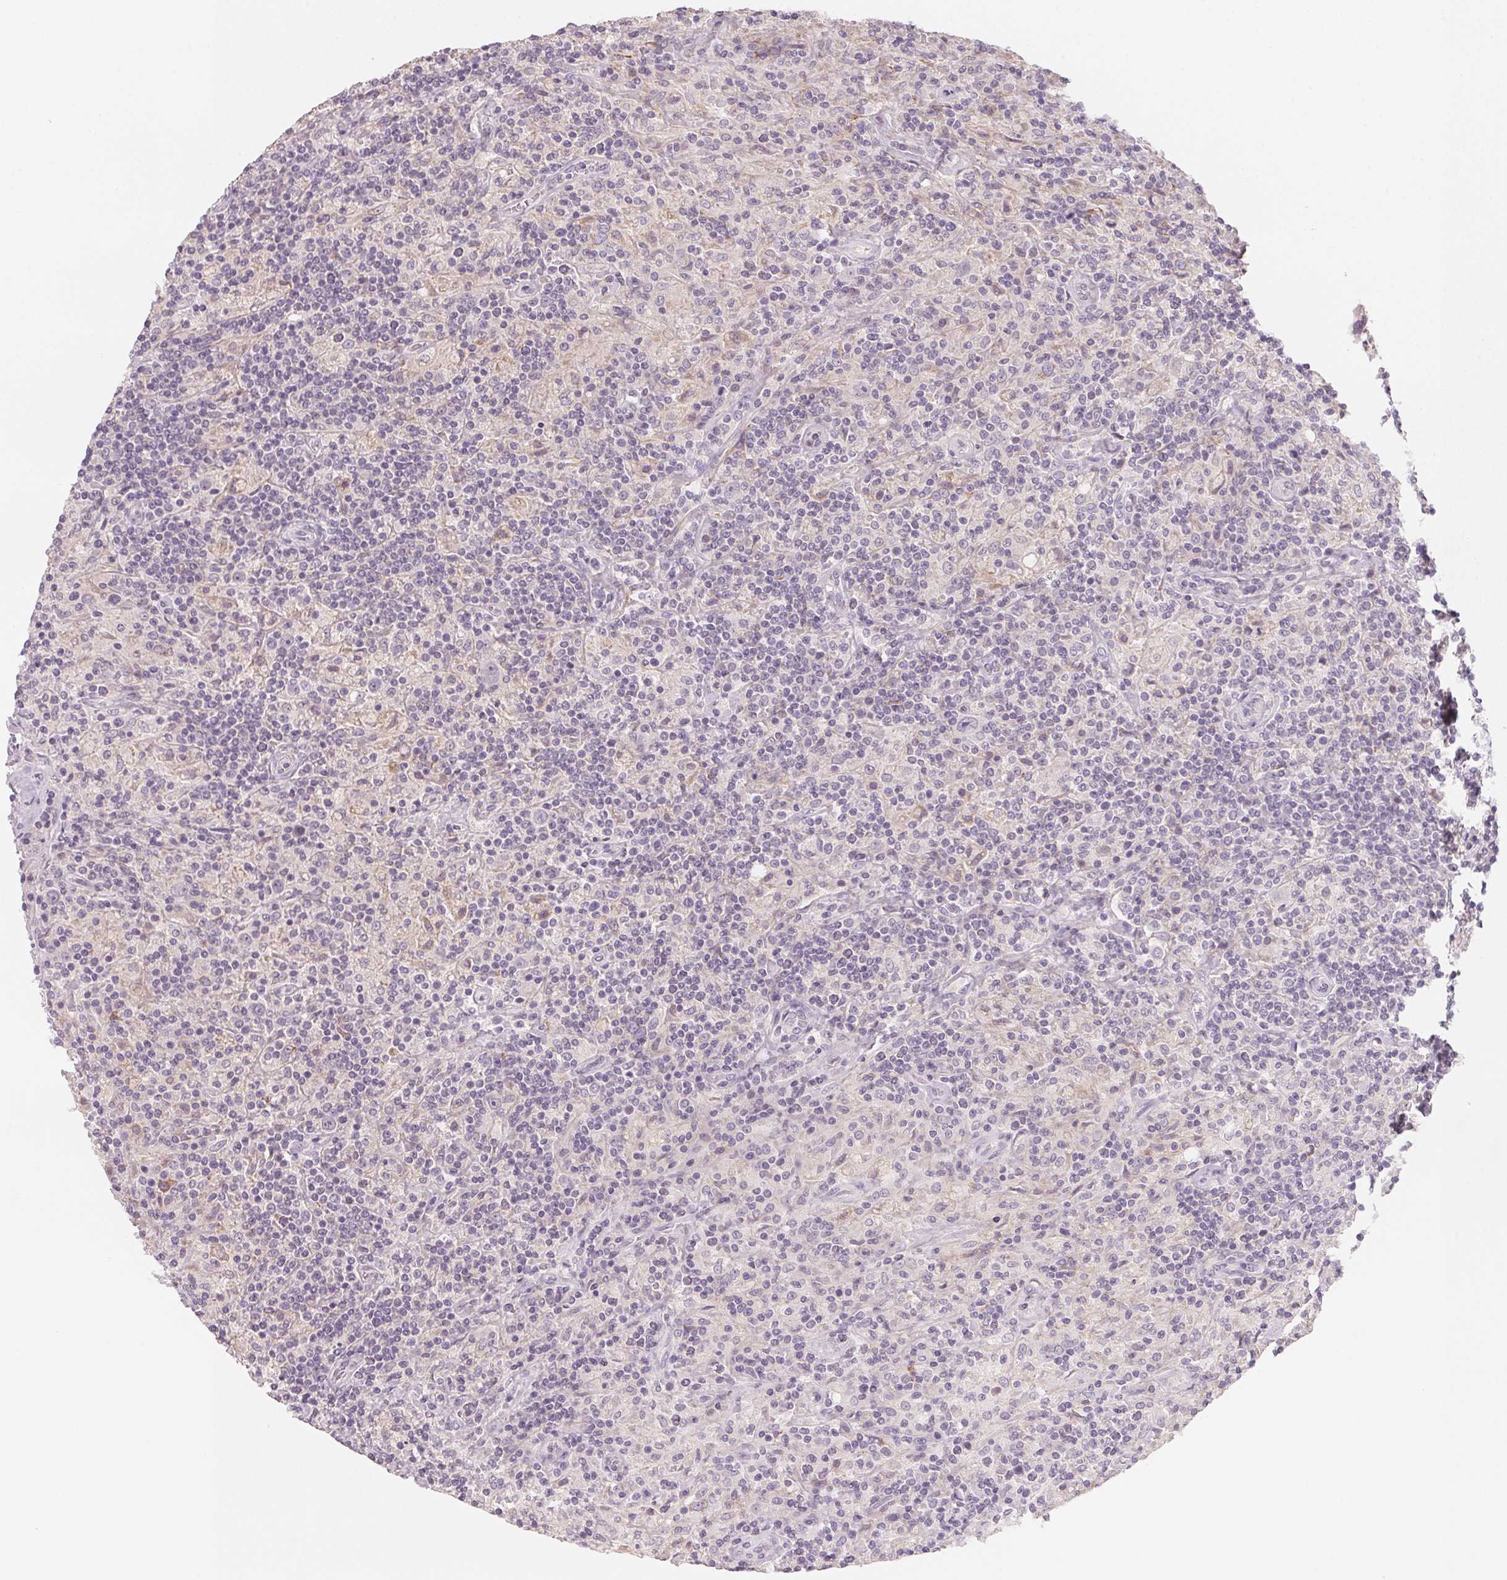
{"staining": {"intensity": "negative", "quantity": "none", "location": "none"}, "tissue": "lymphoma", "cell_type": "Tumor cells", "image_type": "cancer", "snomed": [{"axis": "morphology", "description": "Hodgkin's disease, NOS"}, {"axis": "topography", "description": "Lymph node"}], "caption": "A high-resolution photomicrograph shows IHC staining of Hodgkin's disease, which demonstrates no significant expression in tumor cells.", "gene": "CFAP276", "patient": {"sex": "male", "age": 70}}